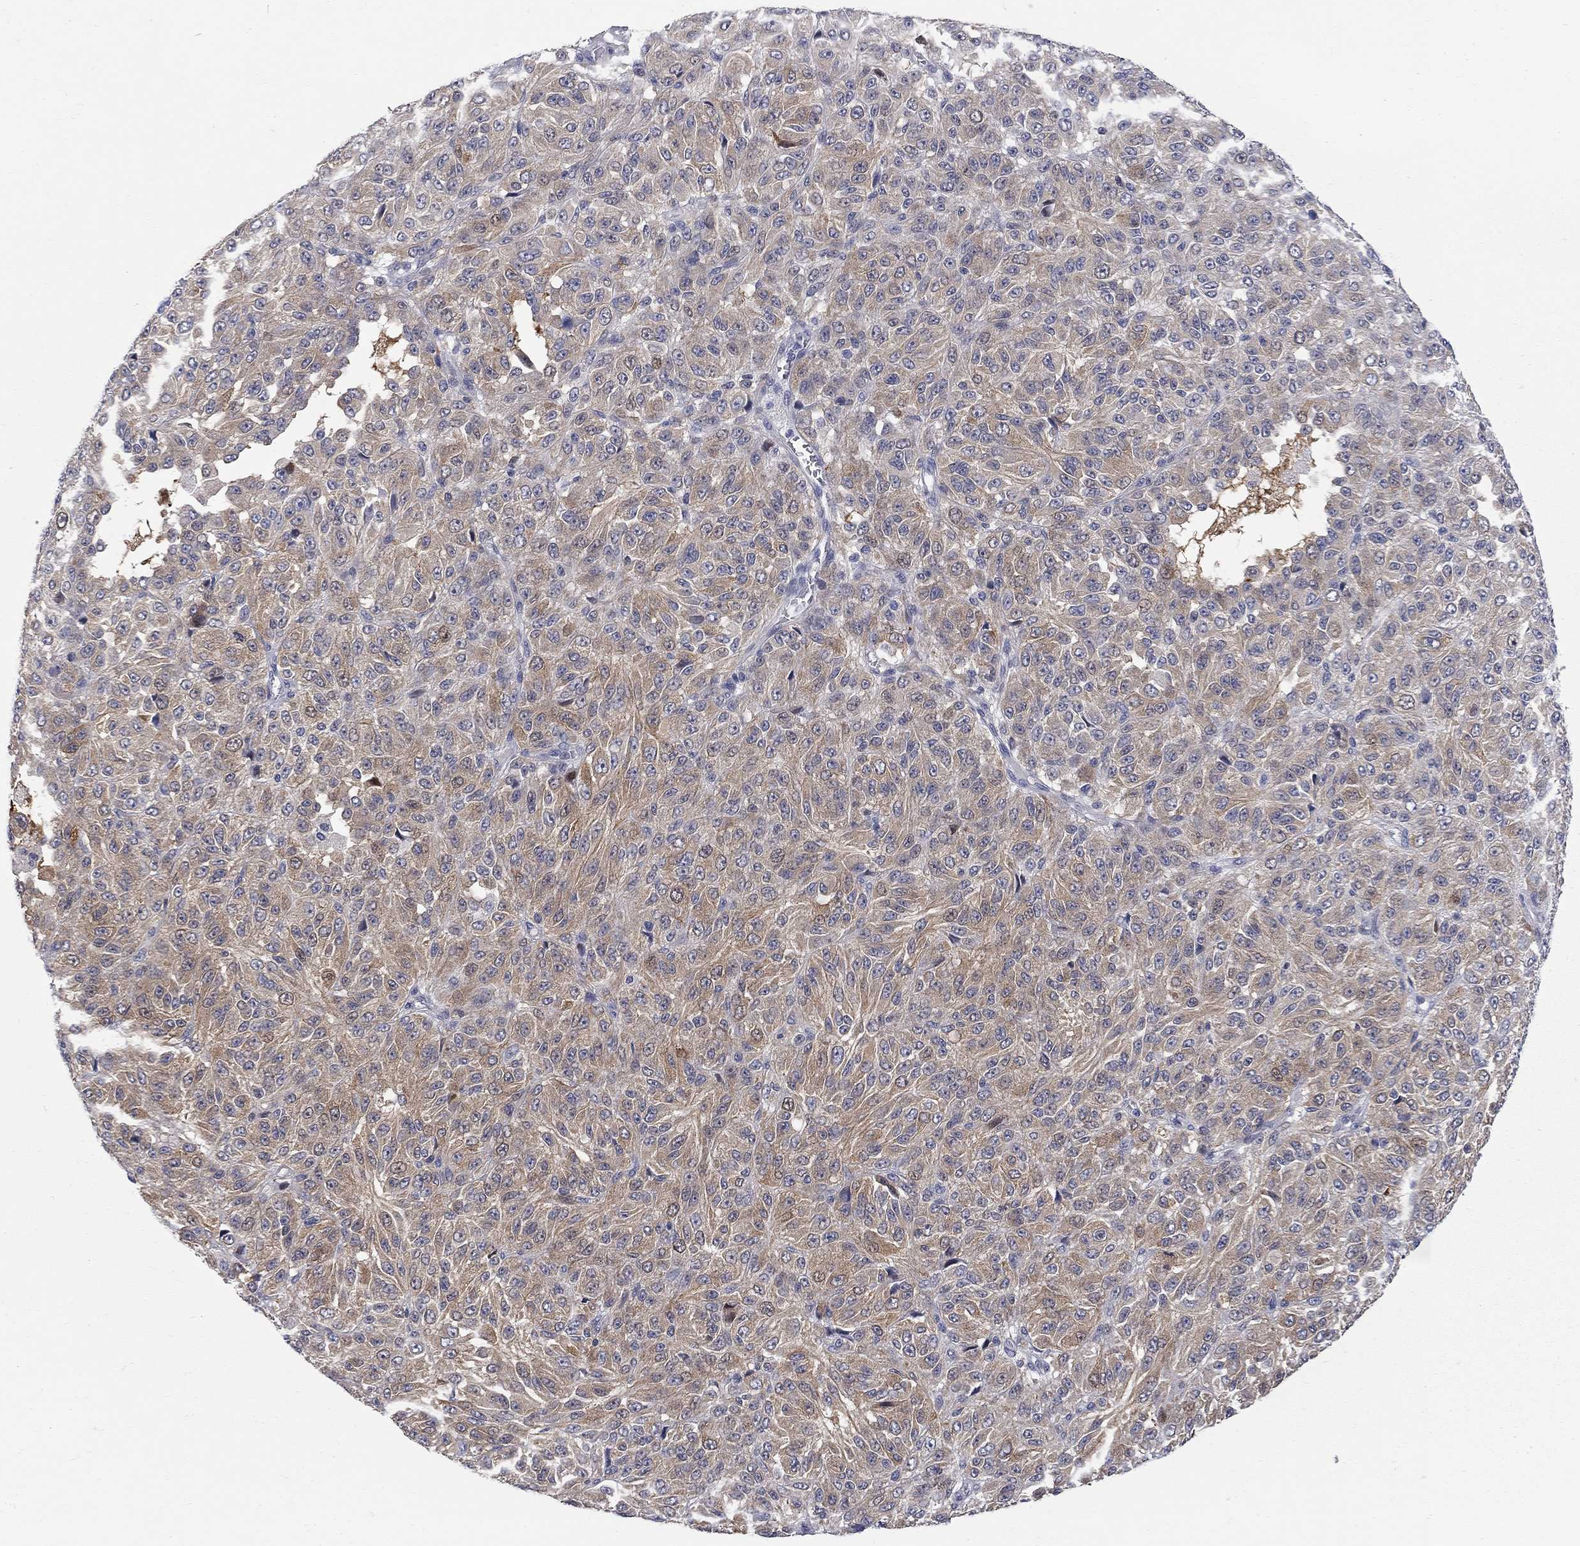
{"staining": {"intensity": "moderate", "quantity": "25%-75%", "location": "cytoplasmic/membranous"}, "tissue": "melanoma", "cell_type": "Tumor cells", "image_type": "cancer", "snomed": [{"axis": "morphology", "description": "Malignant melanoma, Metastatic site"}, {"axis": "topography", "description": "Brain"}], "caption": "Moderate cytoplasmic/membranous protein positivity is appreciated in approximately 25%-75% of tumor cells in malignant melanoma (metastatic site).", "gene": "GALNT8", "patient": {"sex": "female", "age": 56}}